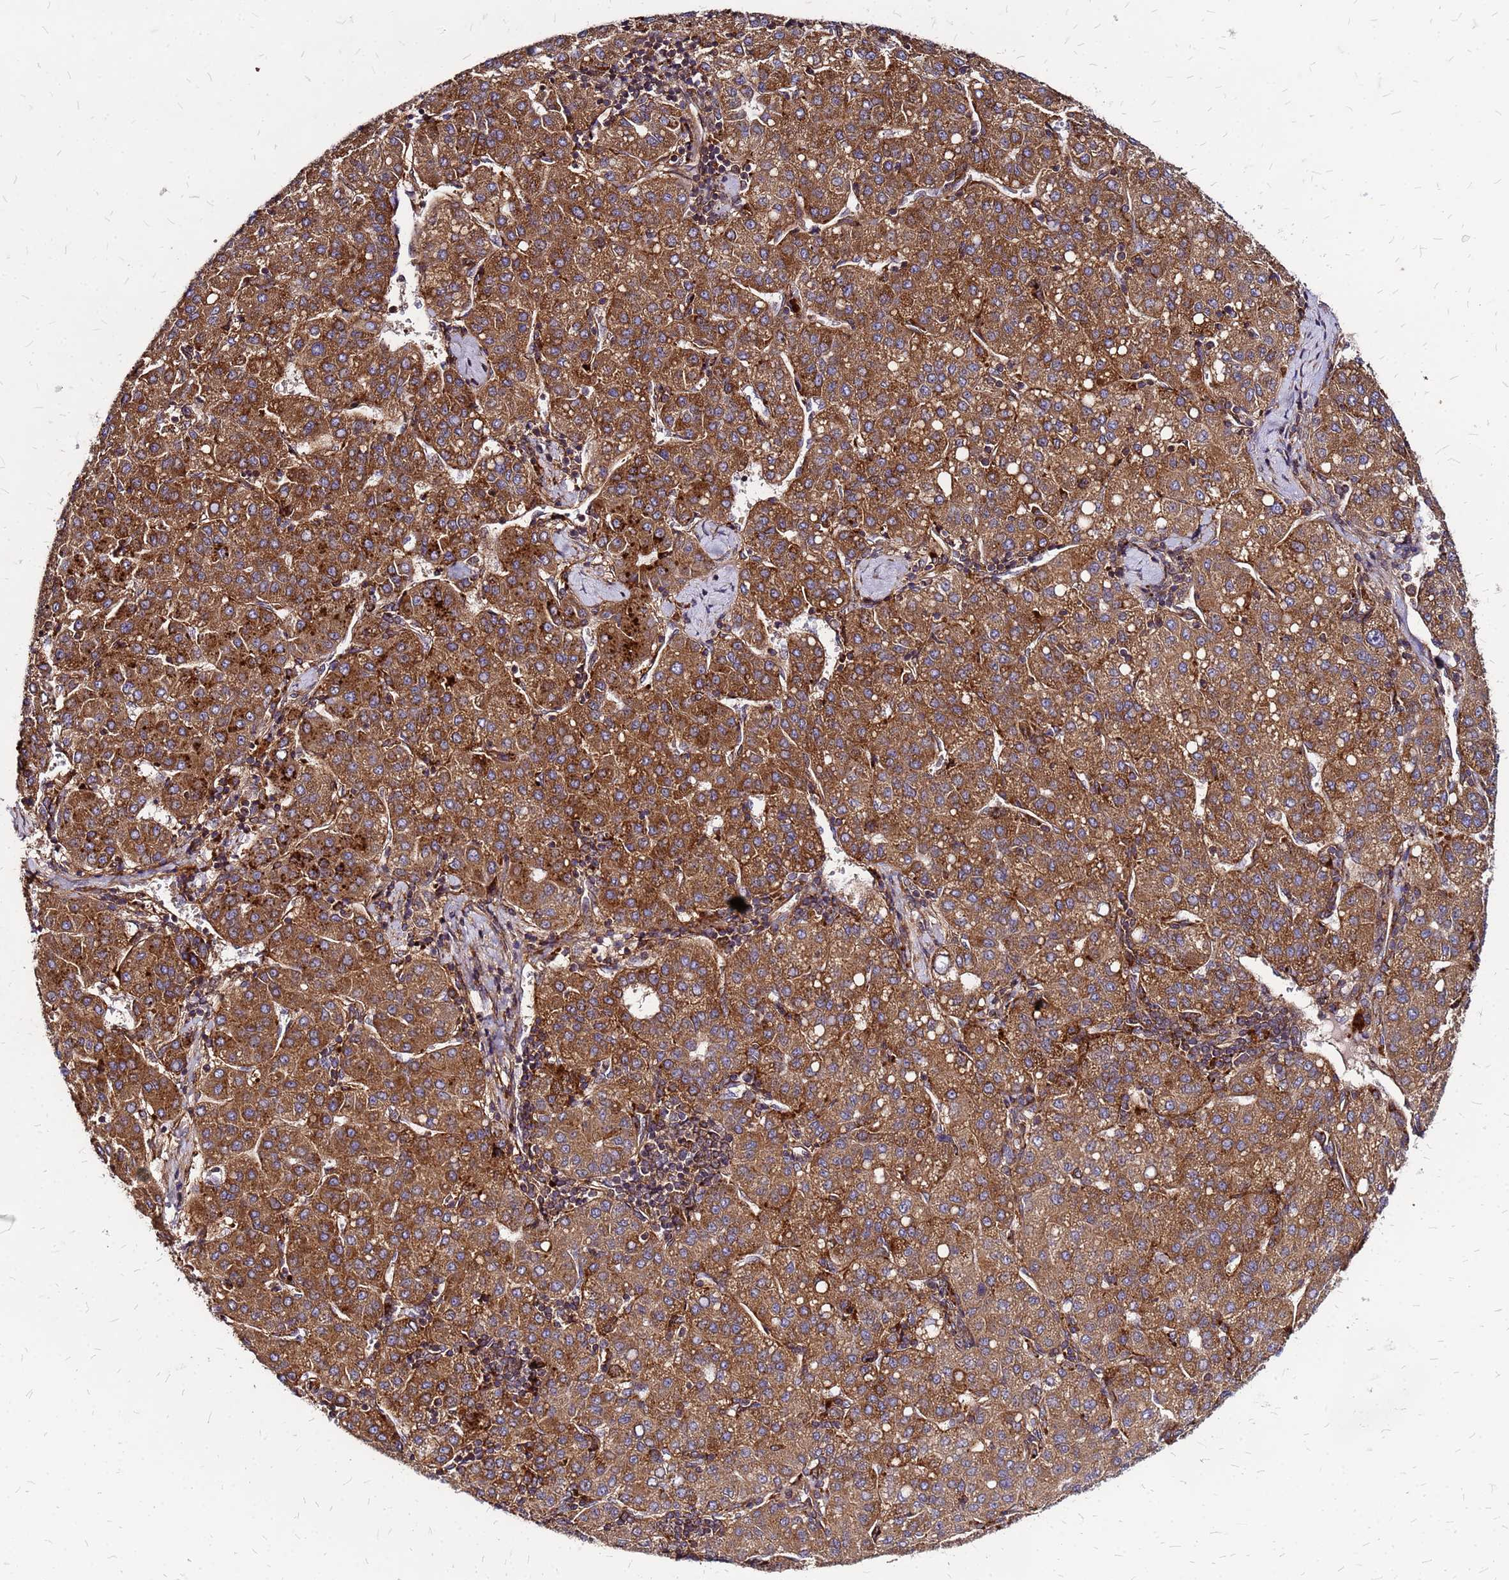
{"staining": {"intensity": "moderate", "quantity": ">75%", "location": "cytoplasmic/membranous"}, "tissue": "liver cancer", "cell_type": "Tumor cells", "image_type": "cancer", "snomed": [{"axis": "morphology", "description": "Carcinoma, Hepatocellular, NOS"}, {"axis": "topography", "description": "Liver"}], "caption": "Immunohistochemistry (IHC) micrograph of human hepatocellular carcinoma (liver) stained for a protein (brown), which reveals medium levels of moderate cytoplasmic/membranous positivity in about >75% of tumor cells.", "gene": "CYBC1", "patient": {"sex": "male", "age": 65}}